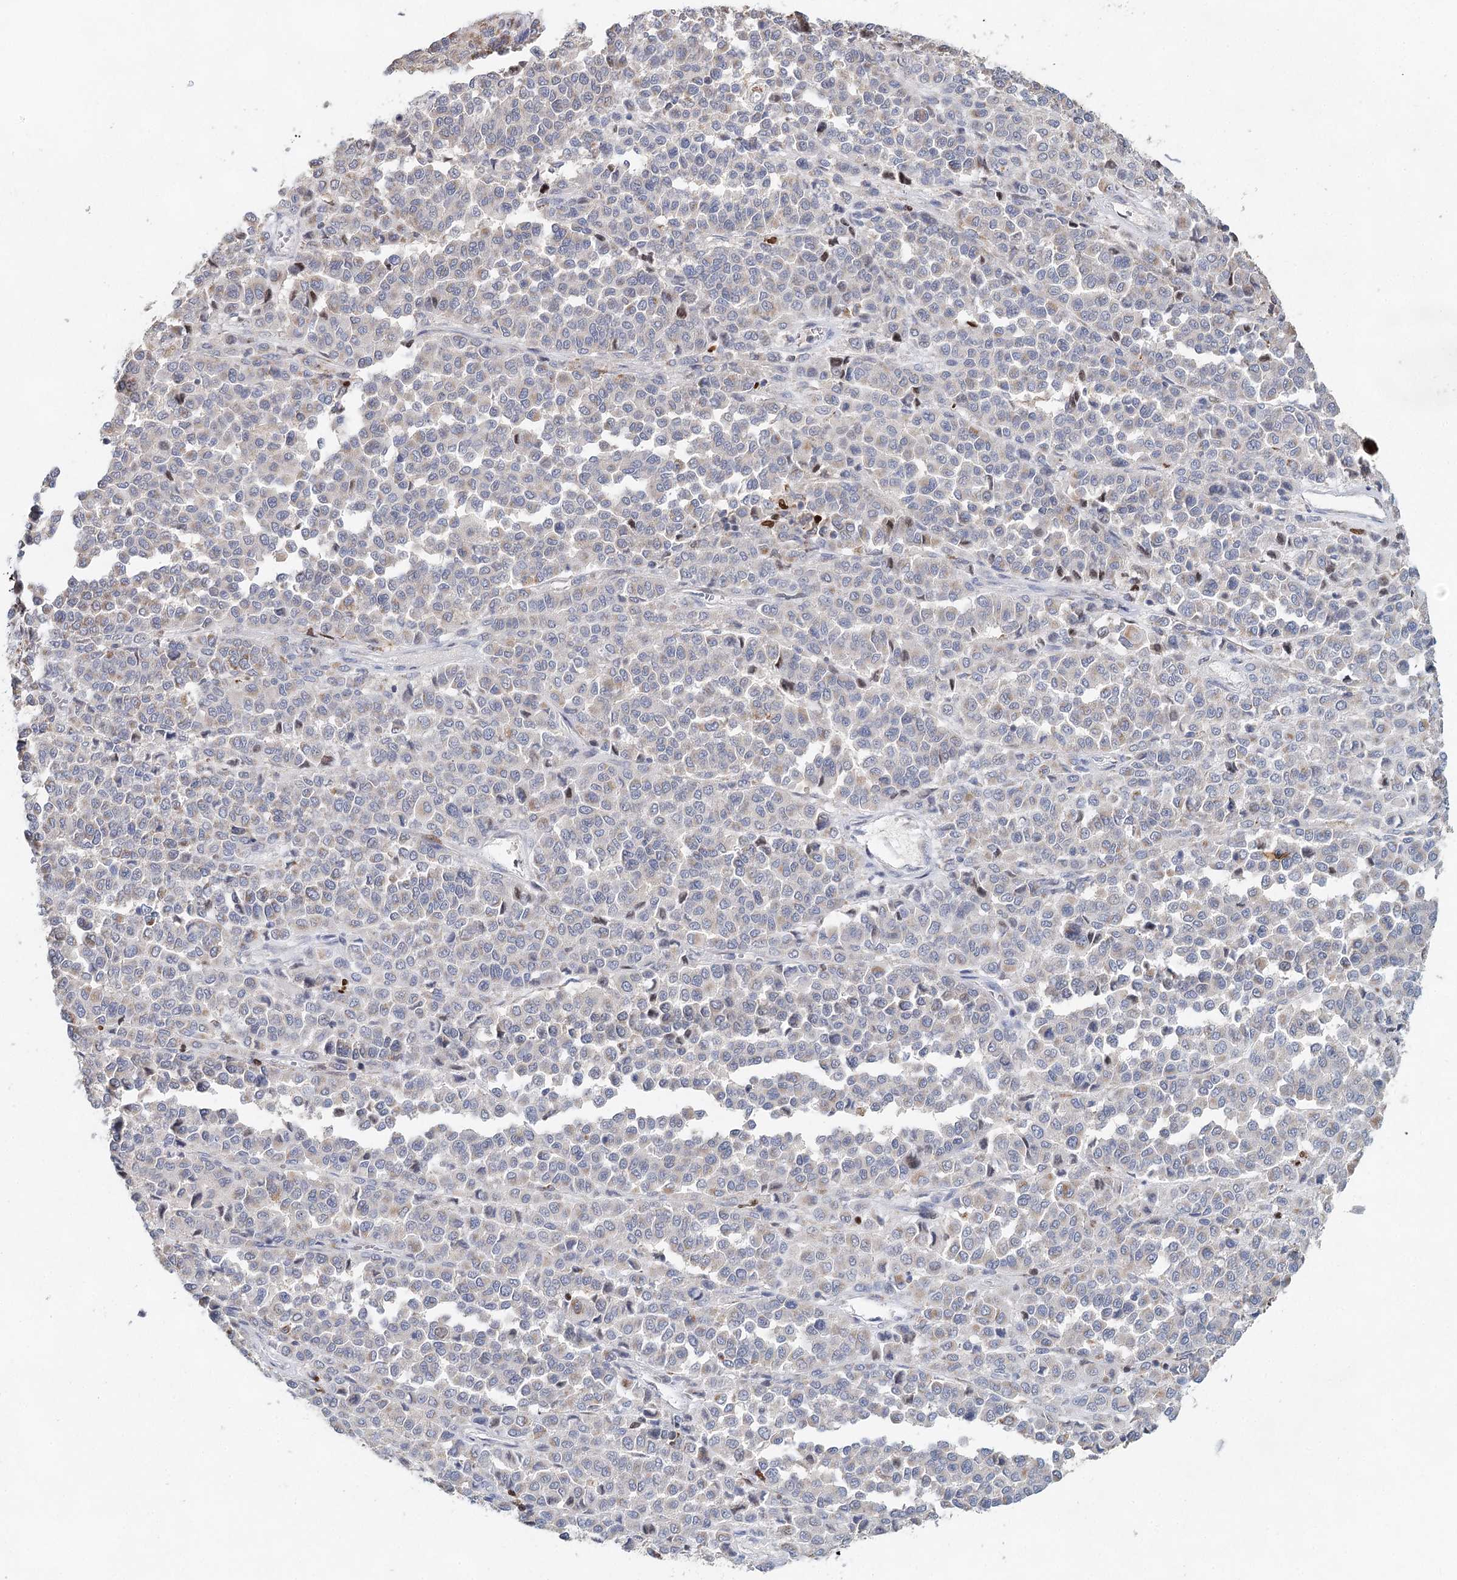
{"staining": {"intensity": "moderate", "quantity": "<25%", "location": "nuclear"}, "tissue": "melanoma", "cell_type": "Tumor cells", "image_type": "cancer", "snomed": [{"axis": "morphology", "description": "Malignant melanoma, Metastatic site"}, {"axis": "topography", "description": "Pancreas"}], "caption": "The histopathology image demonstrates a brown stain indicating the presence of a protein in the nuclear of tumor cells in melanoma.", "gene": "XPO6", "patient": {"sex": "female", "age": 30}}